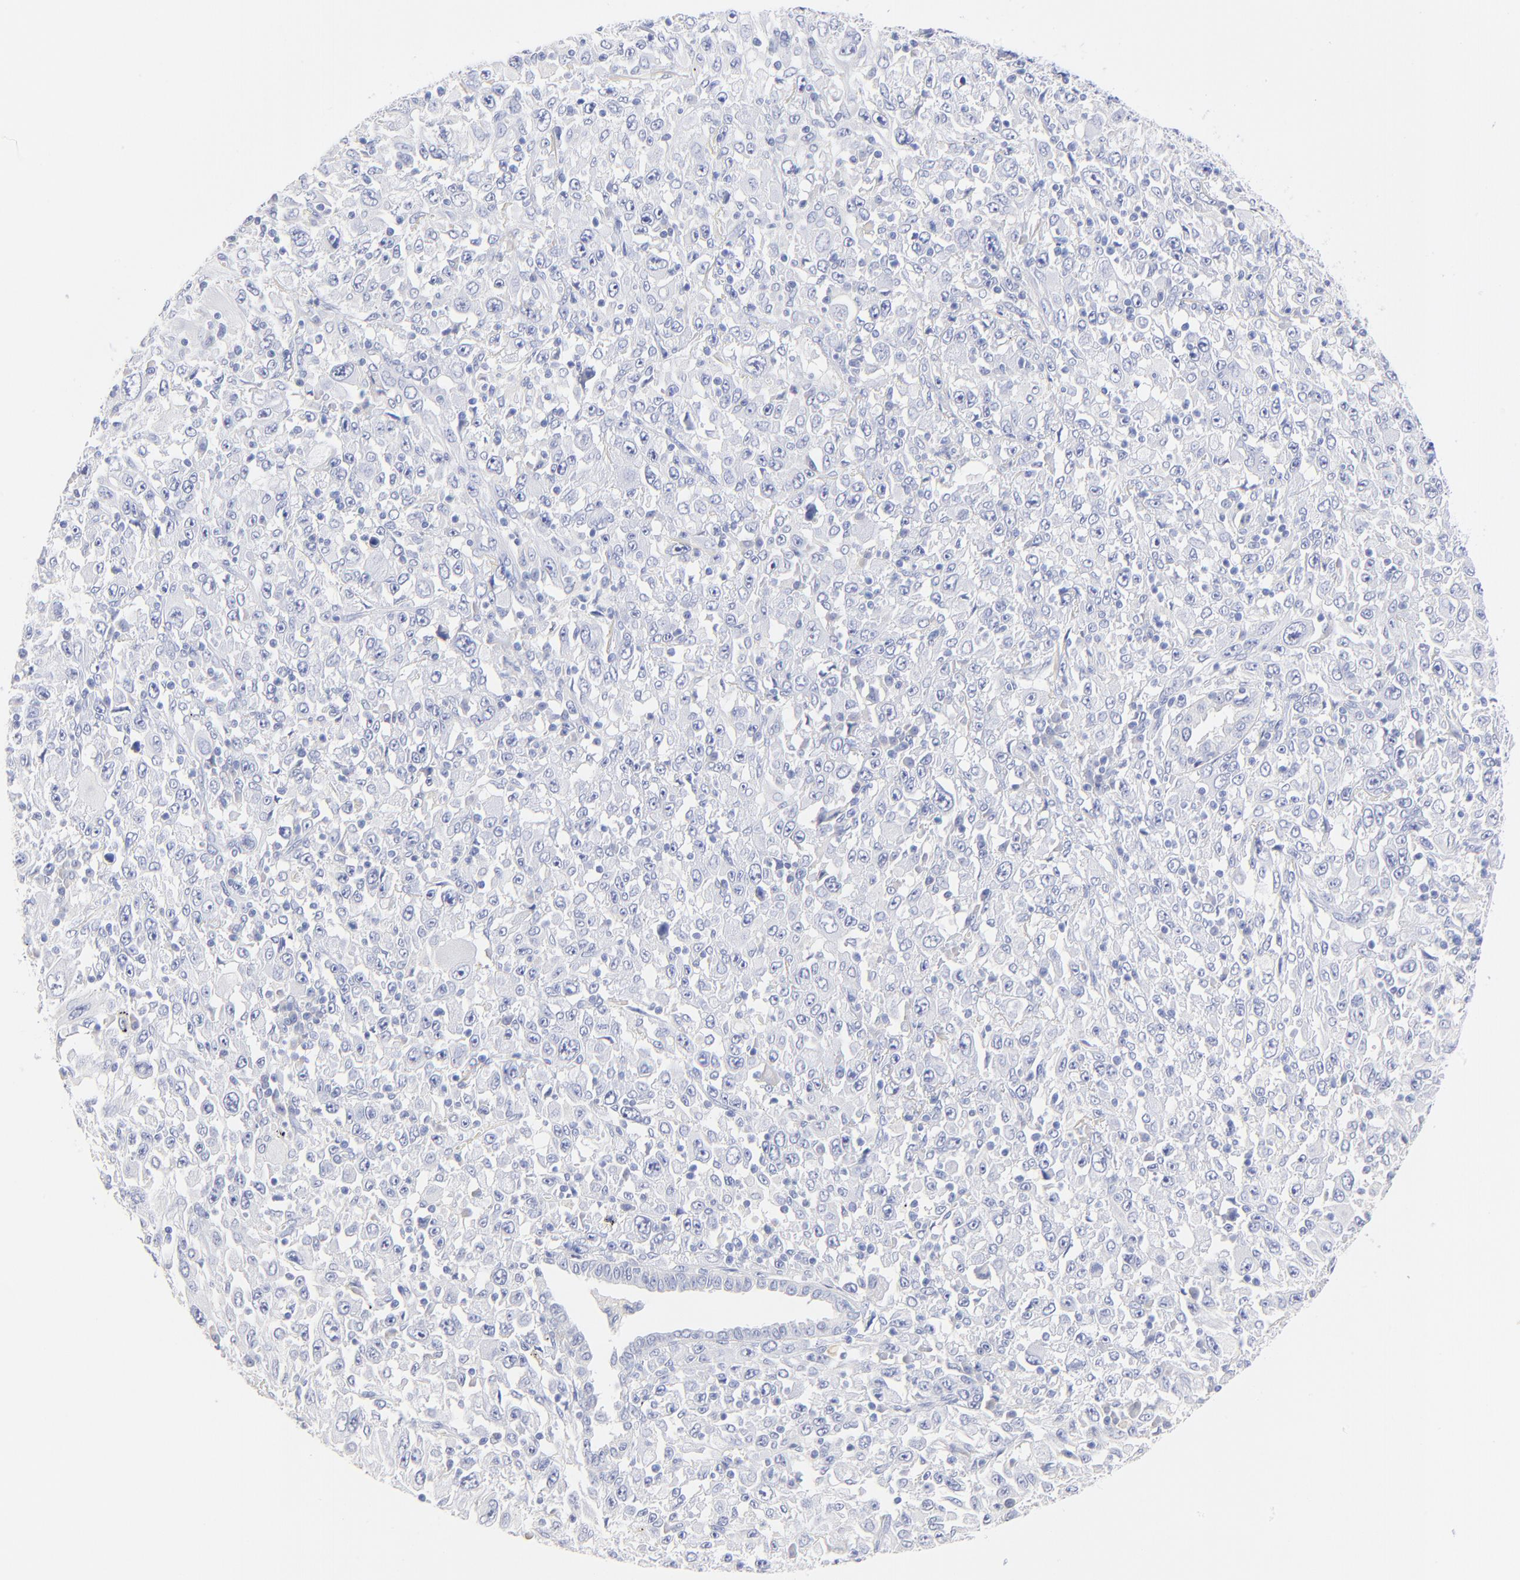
{"staining": {"intensity": "negative", "quantity": "none", "location": "none"}, "tissue": "melanoma", "cell_type": "Tumor cells", "image_type": "cancer", "snomed": [{"axis": "morphology", "description": "Malignant melanoma, Metastatic site"}, {"axis": "topography", "description": "Skin"}], "caption": "Image shows no significant protein positivity in tumor cells of melanoma.", "gene": "SULT4A1", "patient": {"sex": "female", "age": 56}}